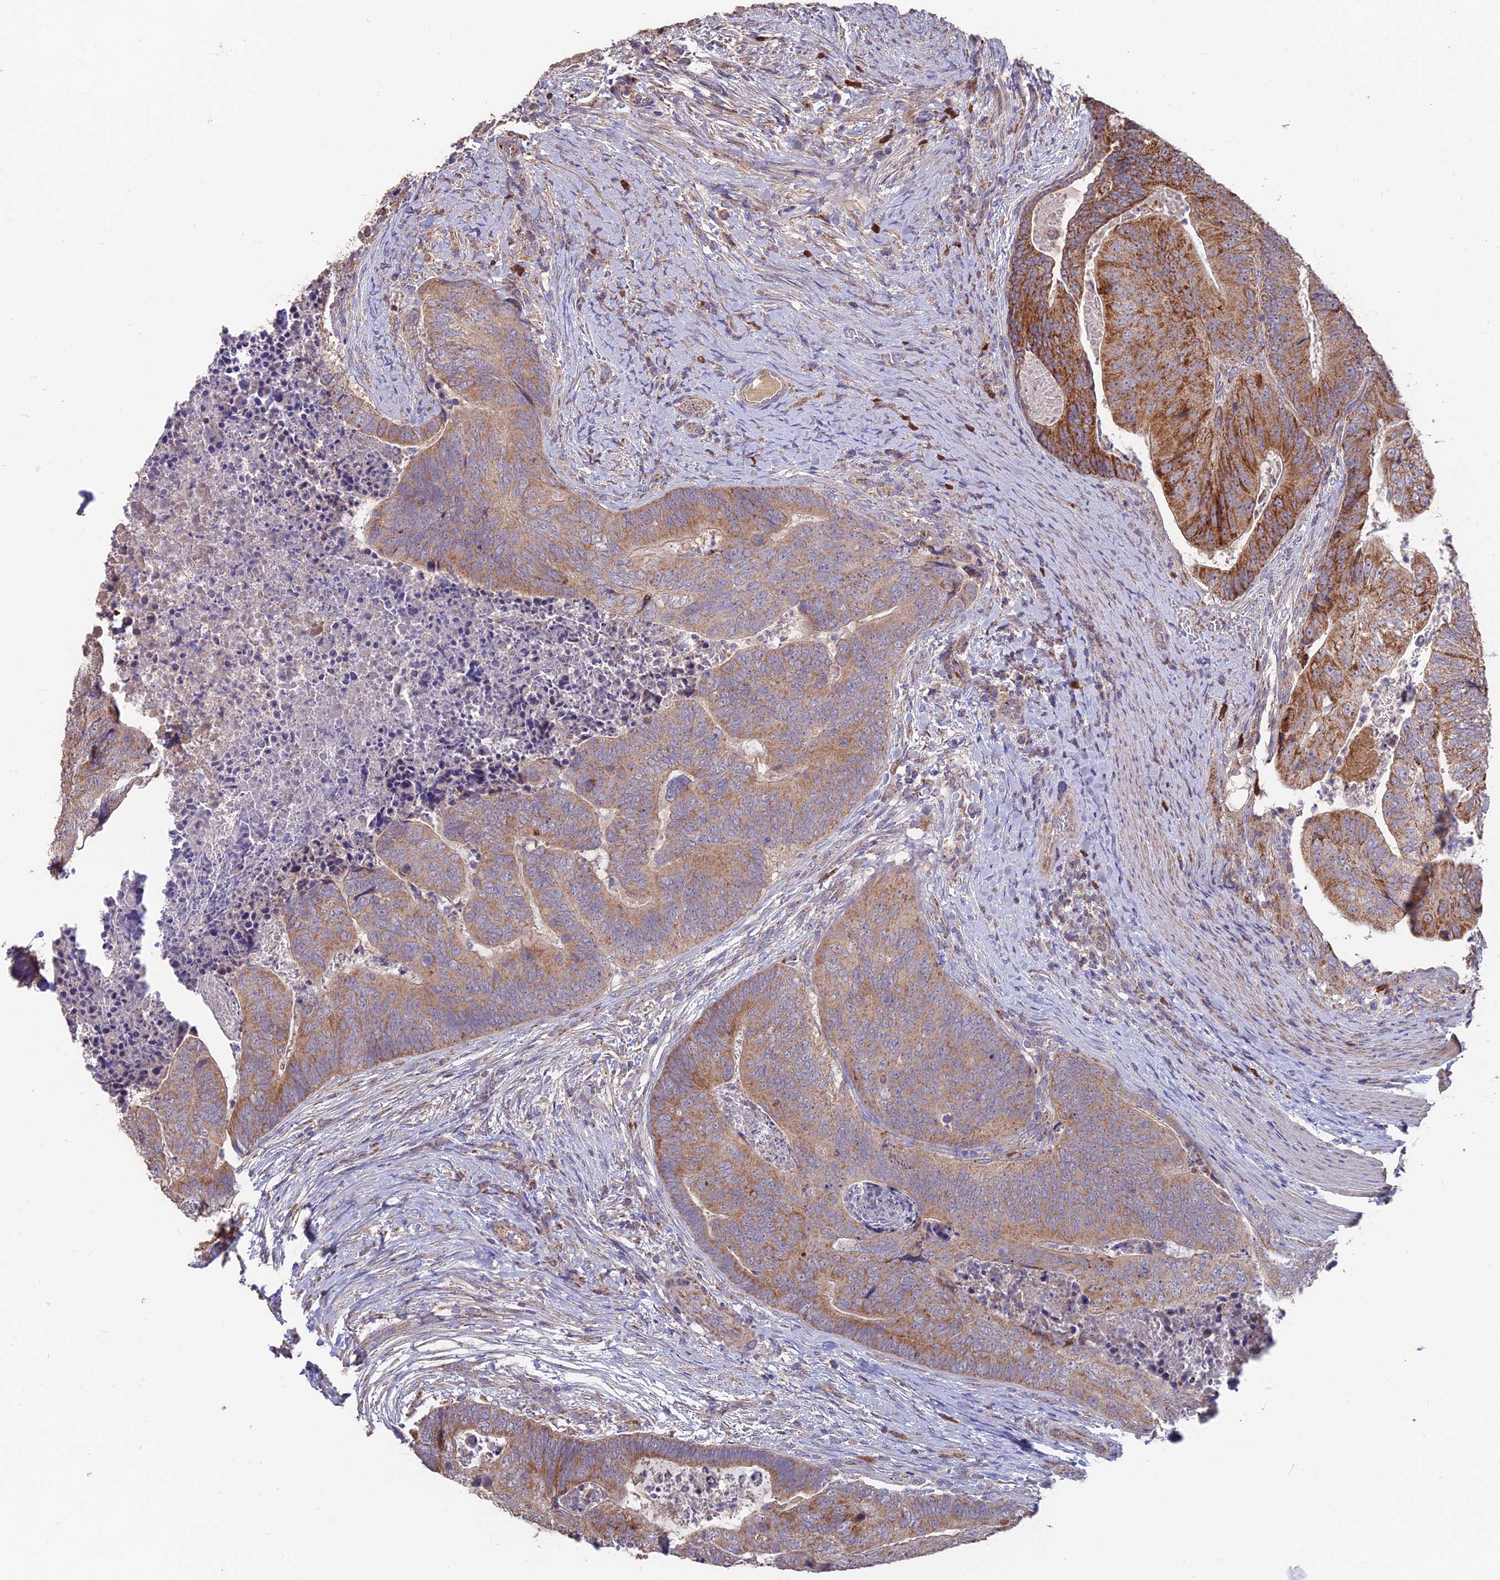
{"staining": {"intensity": "moderate", "quantity": ">75%", "location": "cytoplasmic/membranous"}, "tissue": "colorectal cancer", "cell_type": "Tumor cells", "image_type": "cancer", "snomed": [{"axis": "morphology", "description": "Adenocarcinoma, NOS"}, {"axis": "topography", "description": "Colon"}], "caption": "Immunohistochemistry (IHC) histopathology image of neoplastic tissue: adenocarcinoma (colorectal) stained using IHC shows medium levels of moderate protein expression localized specifically in the cytoplasmic/membranous of tumor cells, appearing as a cytoplasmic/membranous brown color.", "gene": "IFT22", "patient": {"sex": "female", "age": 67}}